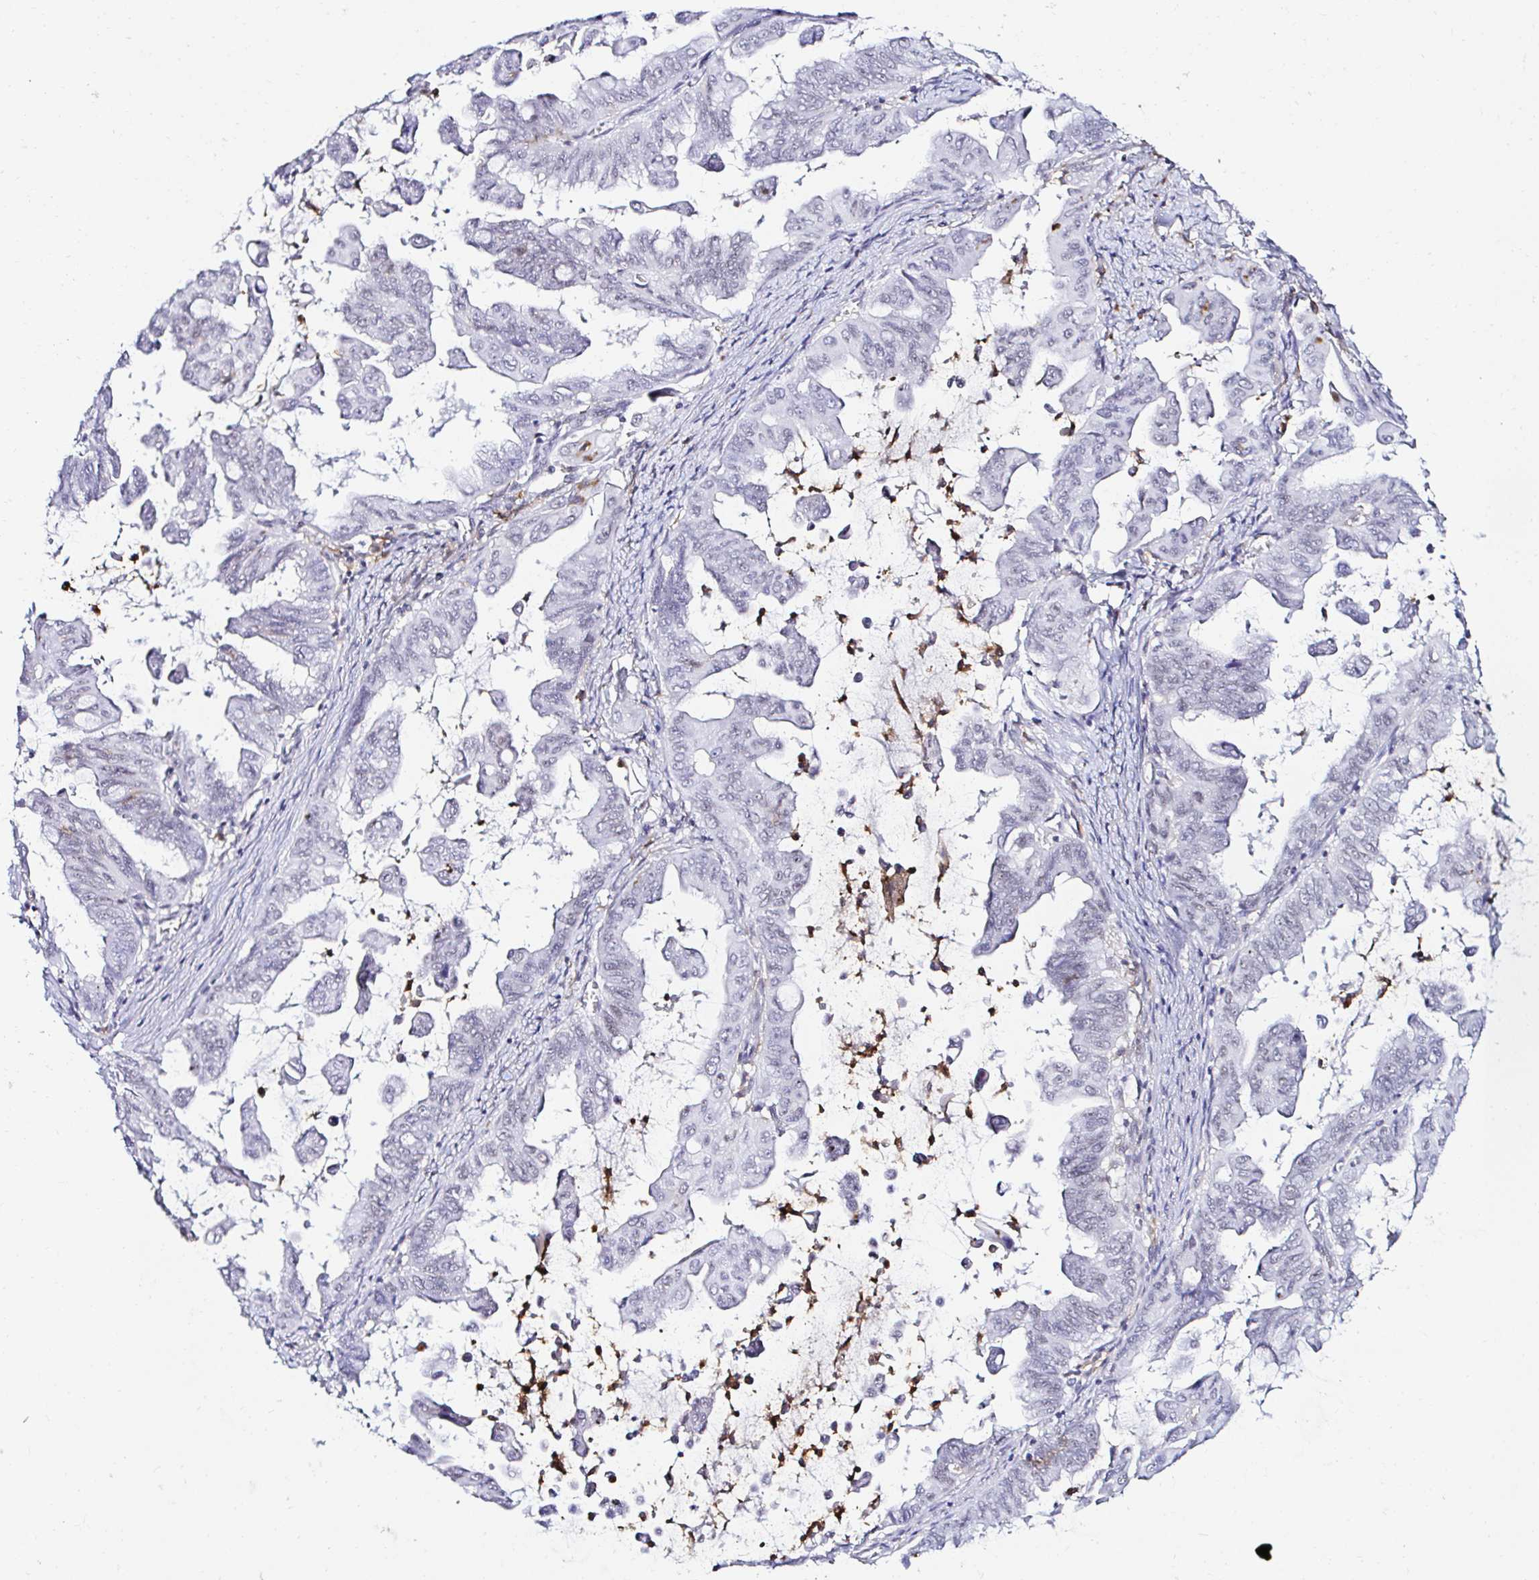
{"staining": {"intensity": "negative", "quantity": "none", "location": "none"}, "tissue": "stomach cancer", "cell_type": "Tumor cells", "image_type": "cancer", "snomed": [{"axis": "morphology", "description": "Adenocarcinoma, NOS"}, {"axis": "topography", "description": "Stomach, upper"}], "caption": "Tumor cells show no significant protein positivity in adenocarcinoma (stomach).", "gene": "CYBB", "patient": {"sex": "male", "age": 80}}